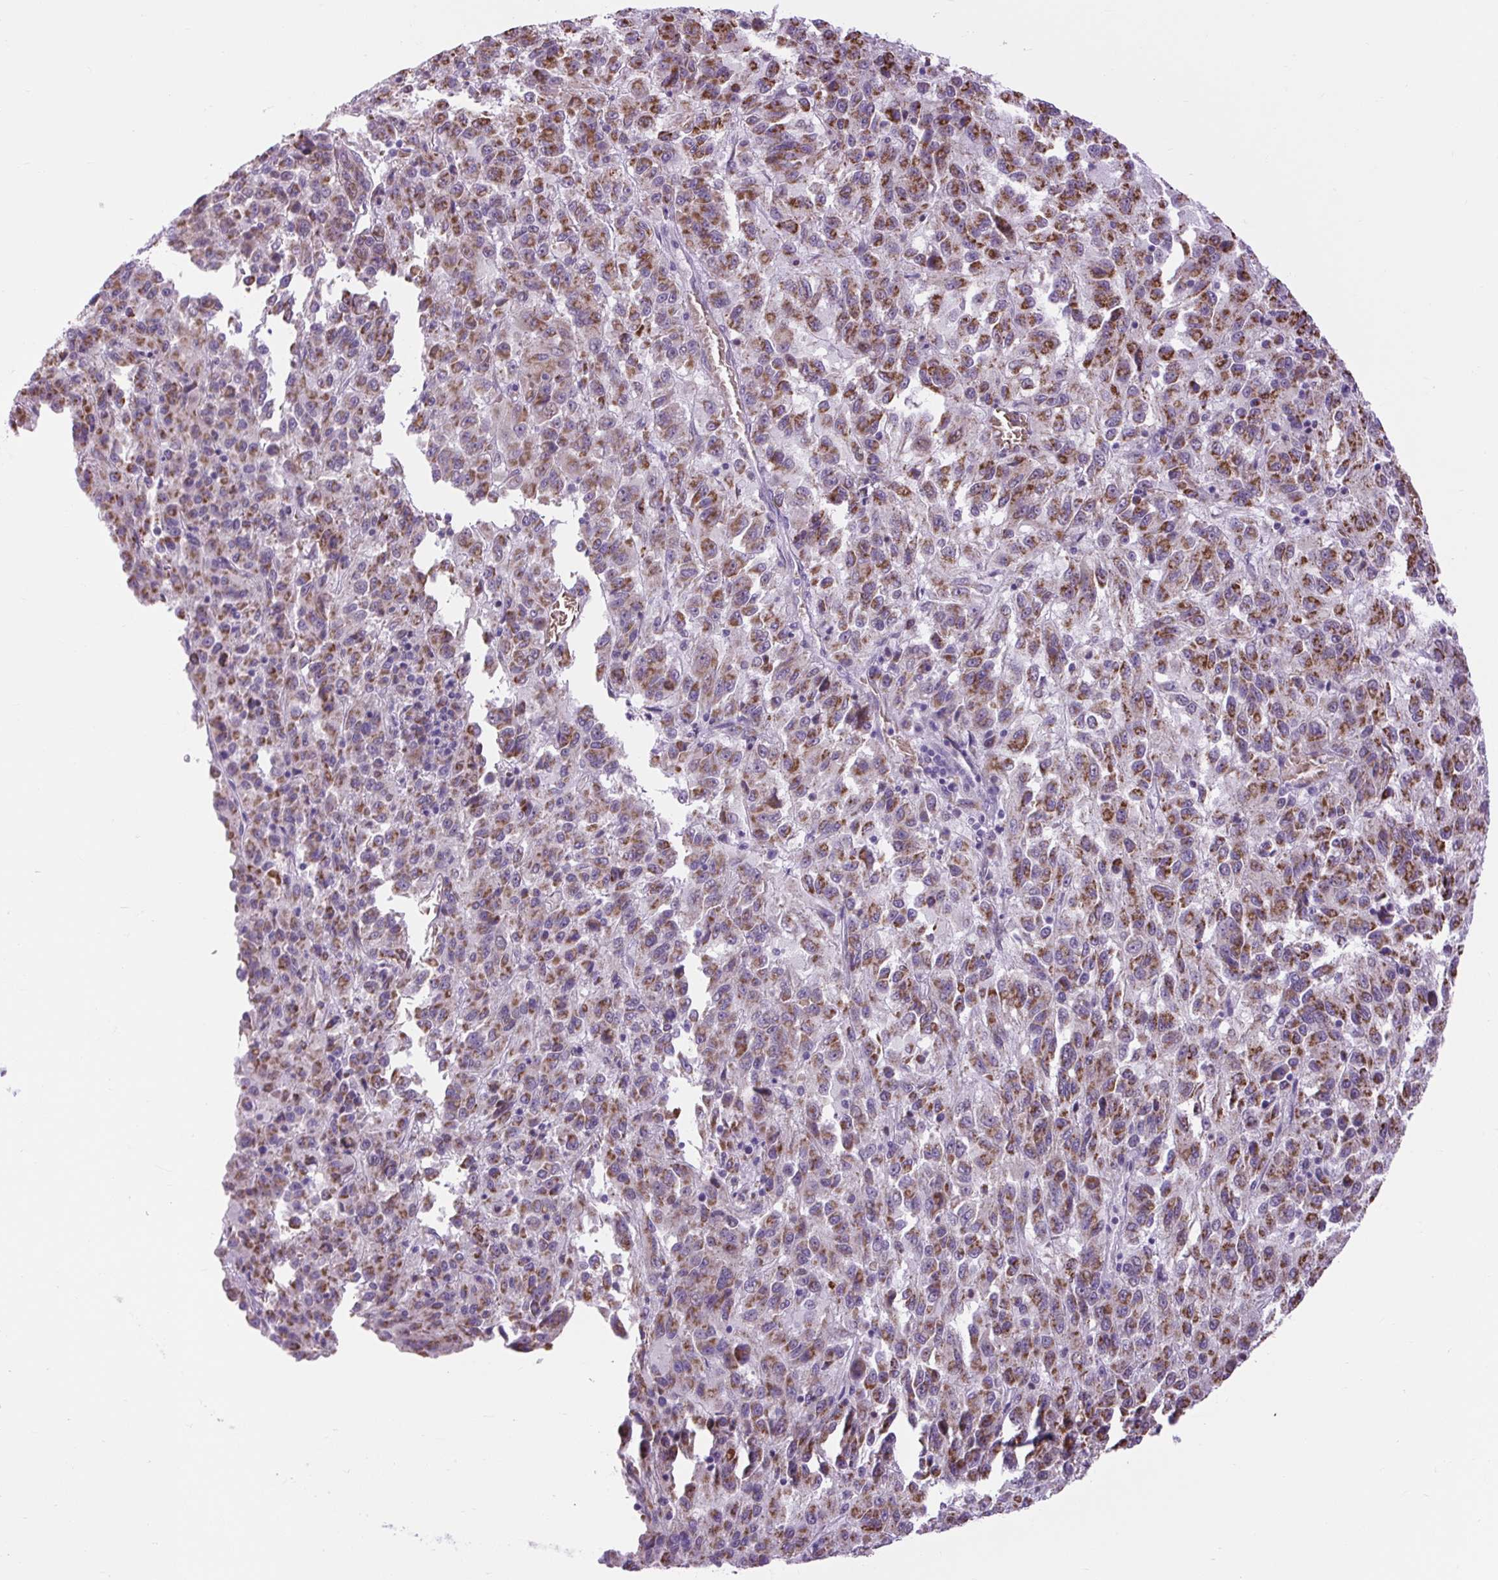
{"staining": {"intensity": "moderate", "quantity": ">75%", "location": "cytoplasmic/membranous"}, "tissue": "melanoma", "cell_type": "Tumor cells", "image_type": "cancer", "snomed": [{"axis": "morphology", "description": "Malignant melanoma, Metastatic site"}, {"axis": "topography", "description": "Lung"}], "caption": "Approximately >75% of tumor cells in human melanoma demonstrate moderate cytoplasmic/membranous protein positivity as visualized by brown immunohistochemical staining.", "gene": "SCO2", "patient": {"sex": "male", "age": 64}}